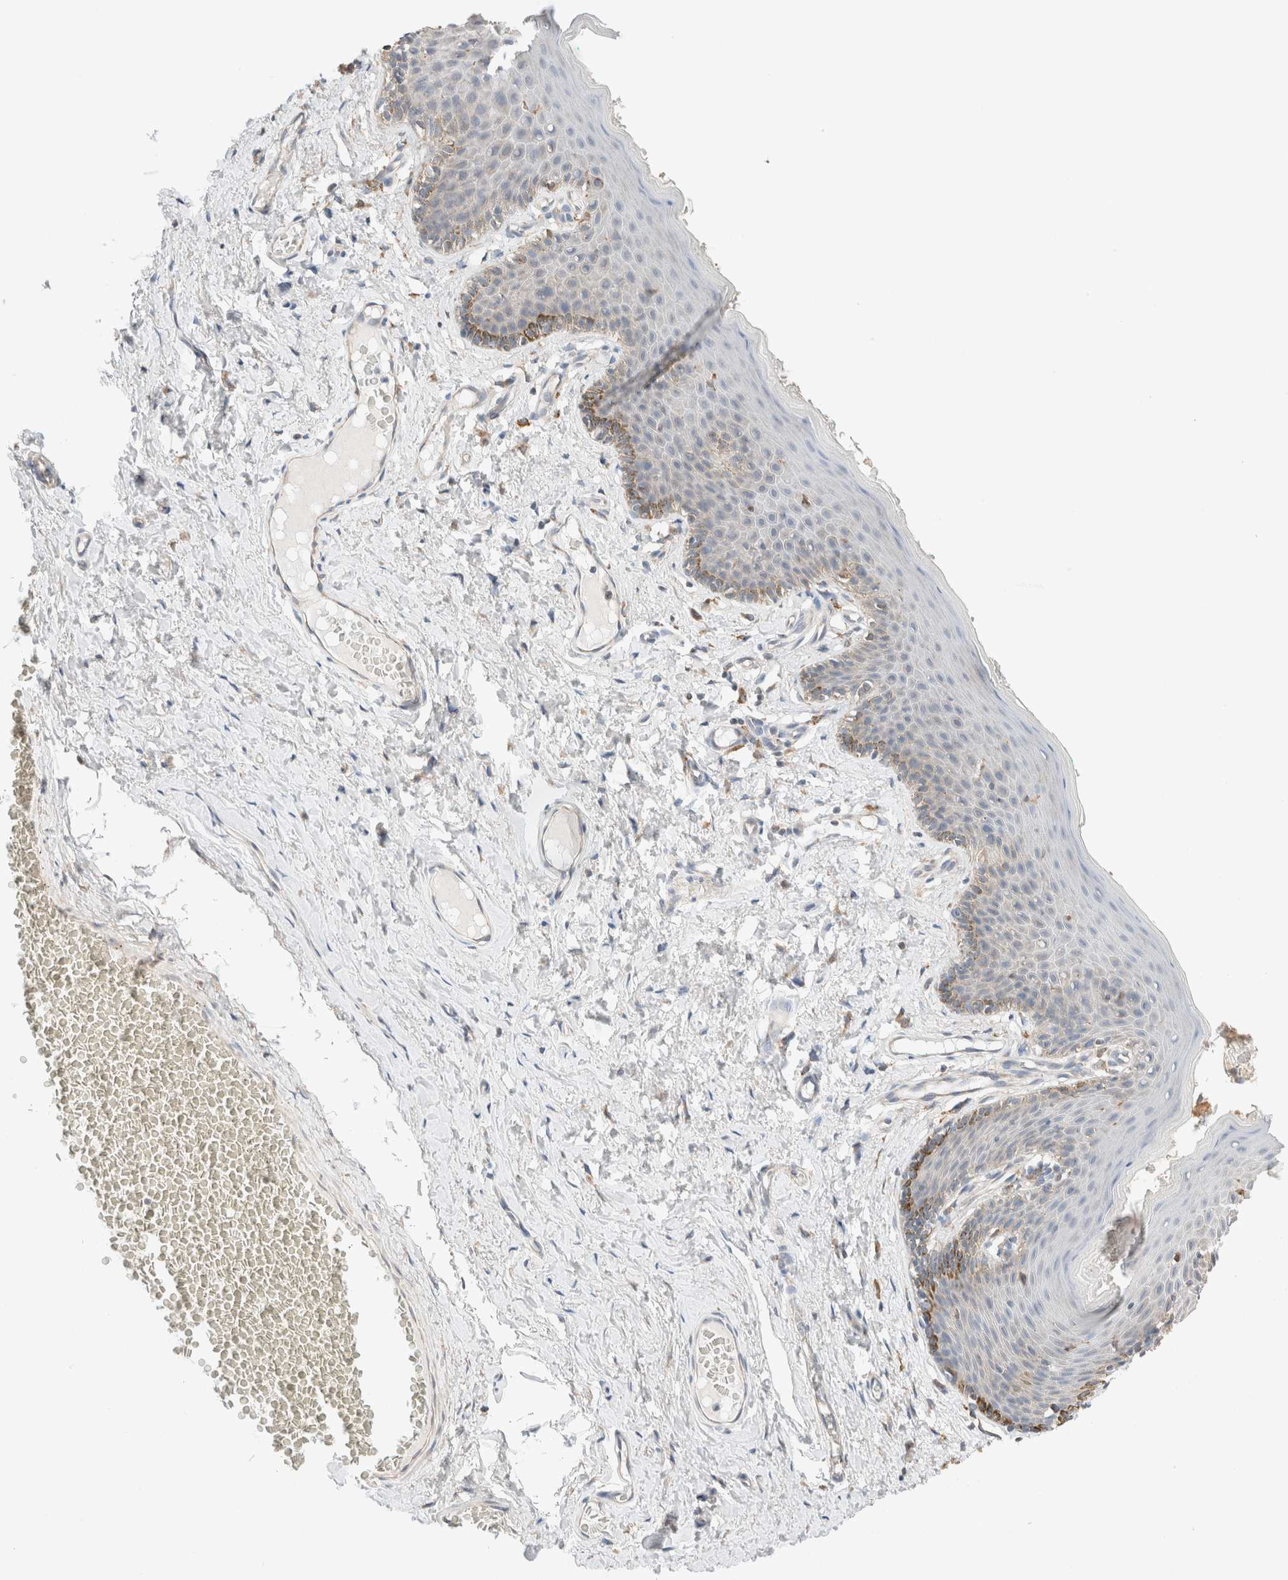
{"staining": {"intensity": "moderate", "quantity": "<25%", "location": "cytoplasmic/membranous"}, "tissue": "skin", "cell_type": "Epidermal cells", "image_type": "normal", "snomed": [{"axis": "morphology", "description": "Normal tissue, NOS"}, {"axis": "topography", "description": "Vulva"}], "caption": "This photomicrograph reveals immunohistochemistry (IHC) staining of normal human skin, with low moderate cytoplasmic/membranous positivity in approximately <25% of epidermal cells.", "gene": "PCM1", "patient": {"sex": "female", "age": 66}}